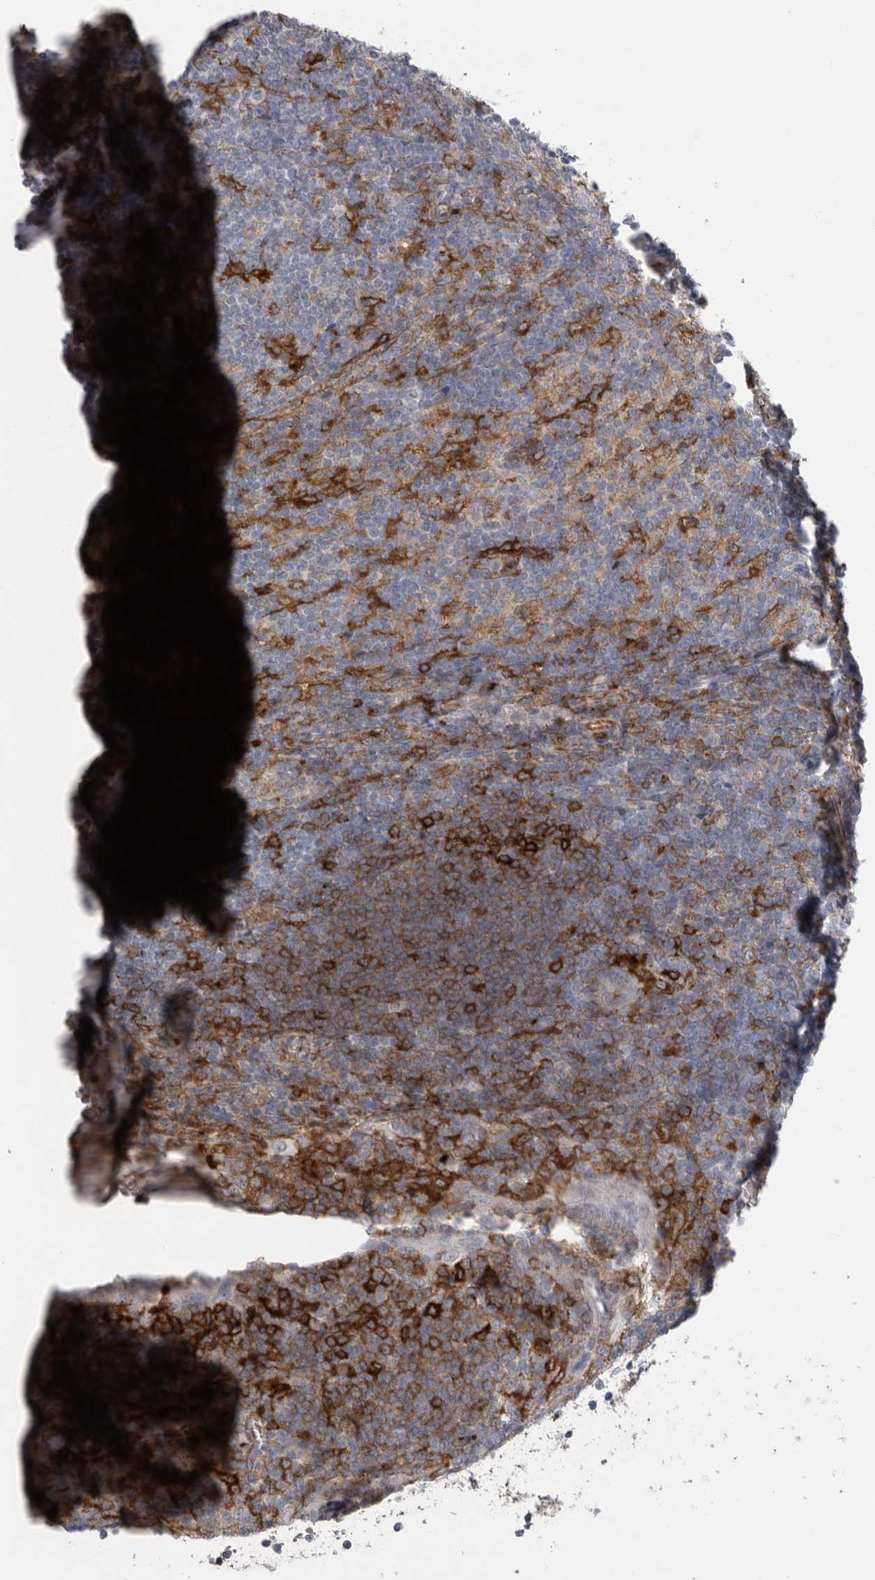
{"staining": {"intensity": "moderate", "quantity": "<25%", "location": "cytoplasmic/membranous"}, "tissue": "tonsil", "cell_type": "Germinal center cells", "image_type": "normal", "snomed": [{"axis": "morphology", "description": "Normal tissue, NOS"}, {"axis": "topography", "description": "Tonsil"}], "caption": "The photomicrograph demonstrates staining of normal tonsil, revealing moderate cytoplasmic/membranous protein positivity (brown color) within germinal center cells.", "gene": "SIGLEC10", "patient": {"sex": "male", "age": 37}}